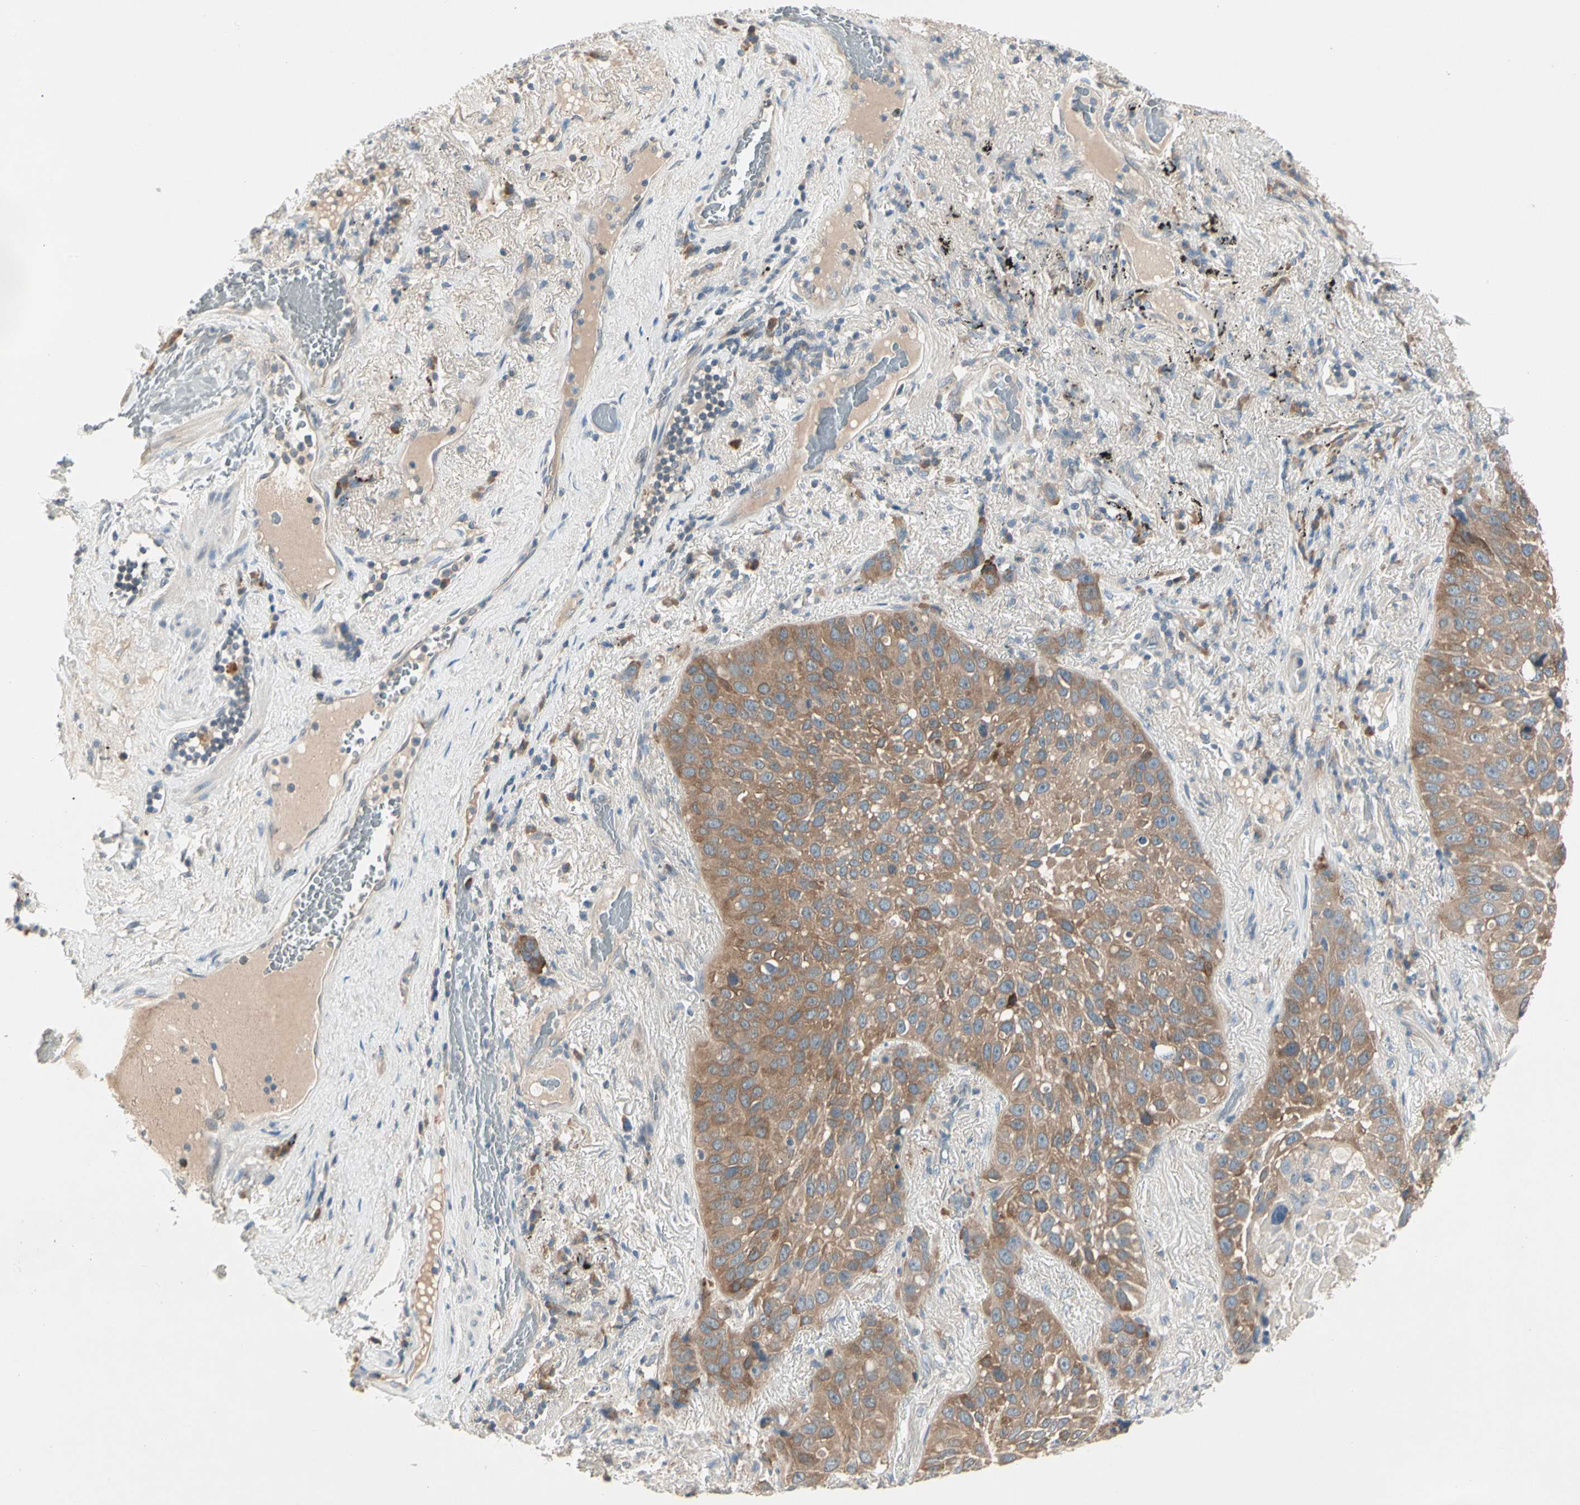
{"staining": {"intensity": "moderate", "quantity": ">75%", "location": "cytoplasmic/membranous"}, "tissue": "lung cancer", "cell_type": "Tumor cells", "image_type": "cancer", "snomed": [{"axis": "morphology", "description": "Squamous cell carcinoma, NOS"}, {"axis": "topography", "description": "Lung"}], "caption": "Lung cancer (squamous cell carcinoma) stained with IHC reveals moderate cytoplasmic/membranous expression in about >75% of tumor cells.", "gene": "IL1R1", "patient": {"sex": "male", "age": 57}}